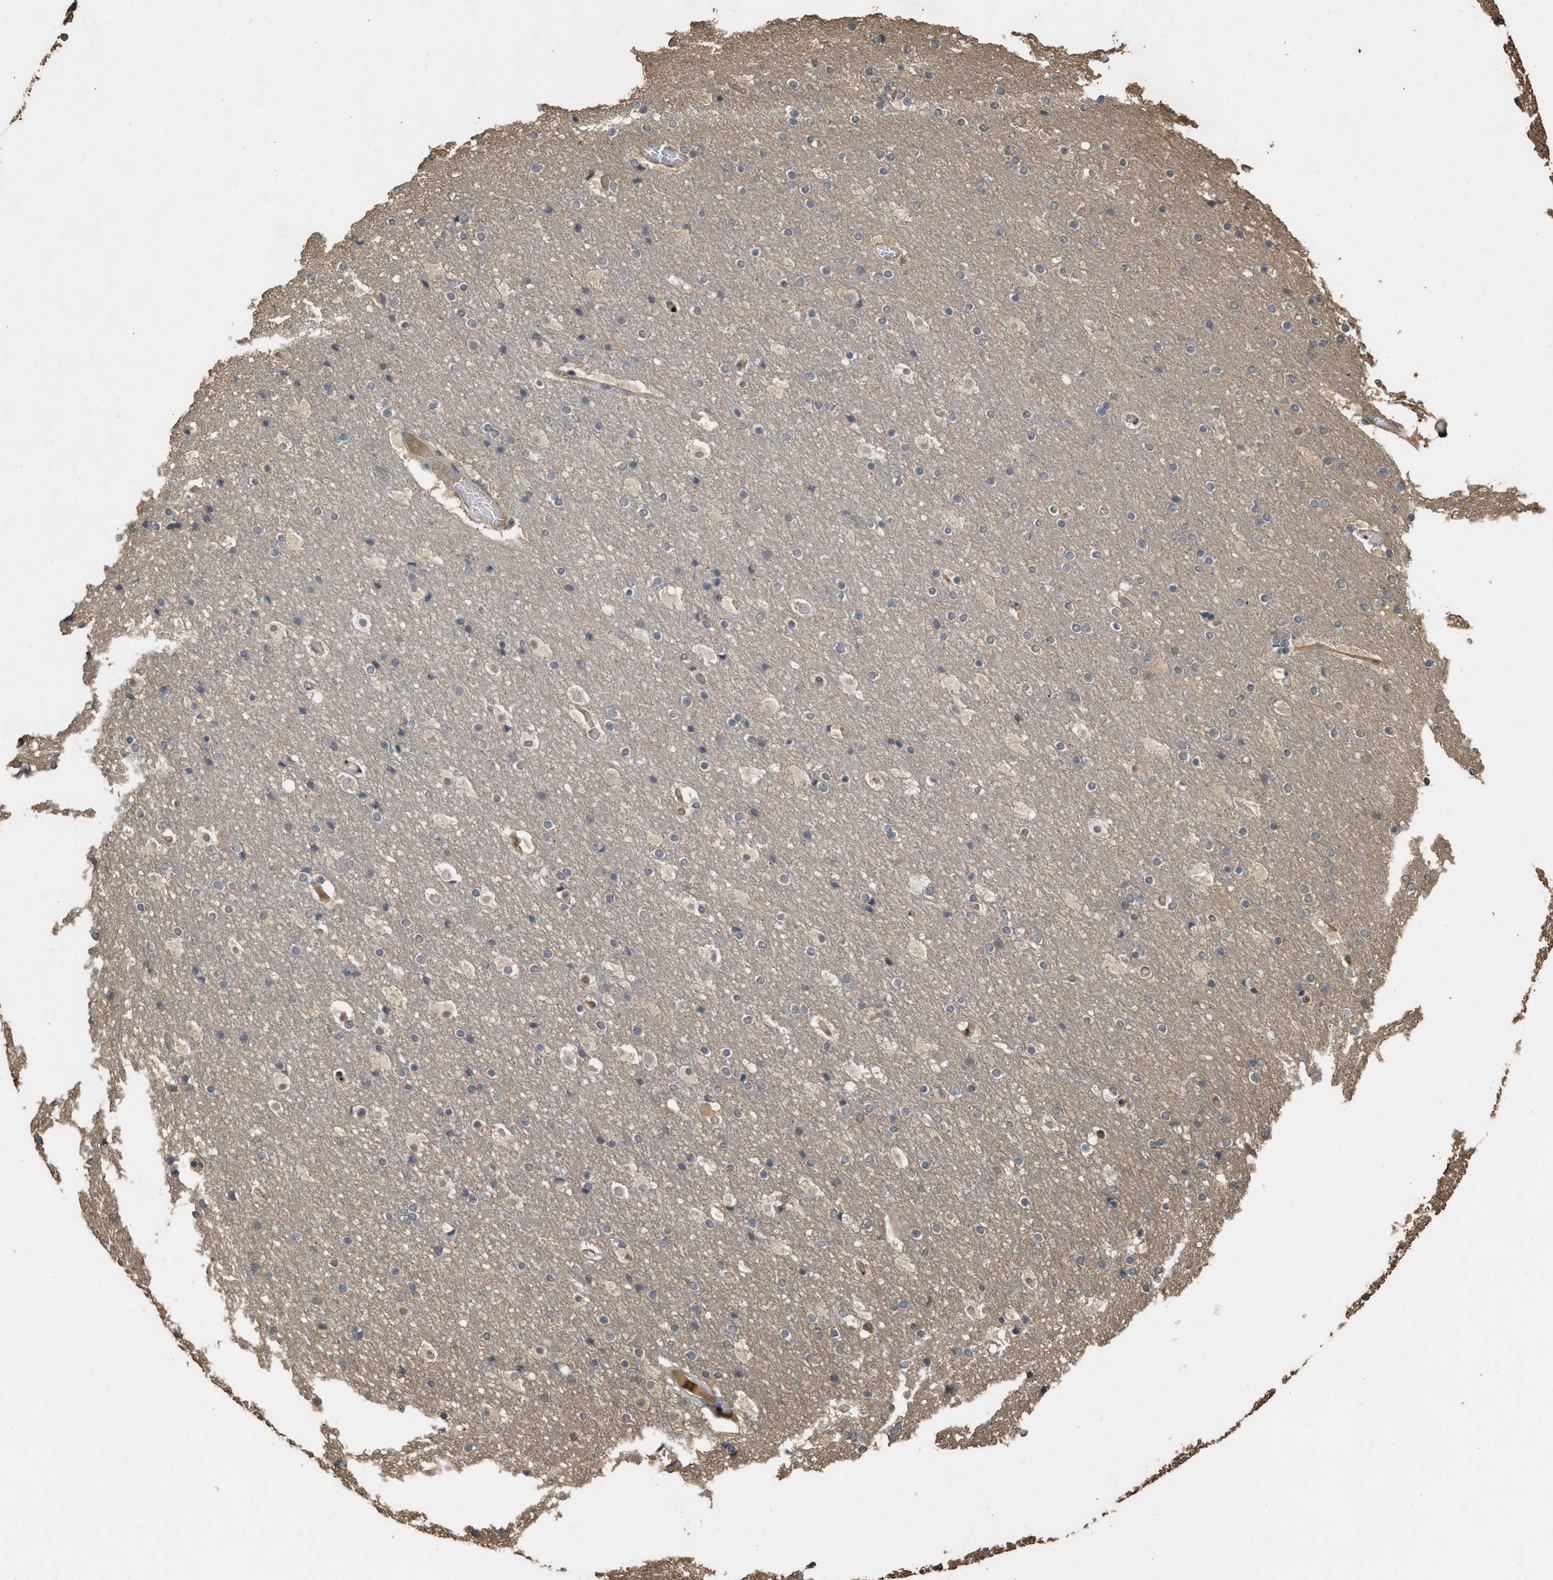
{"staining": {"intensity": "weak", "quantity": "25%-75%", "location": "cytoplasmic/membranous"}, "tissue": "cerebral cortex", "cell_type": "Endothelial cells", "image_type": "normal", "snomed": [{"axis": "morphology", "description": "Normal tissue, NOS"}, {"axis": "topography", "description": "Cerebral cortex"}], "caption": "Immunohistochemistry micrograph of benign cerebral cortex stained for a protein (brown), which reveals low levels of weak cytoplasmic/membranous positivity in approximately 25%-75% of endothelial cells.", "gene": "ARHGDIA", "patient": {"sex": "male", "age": 57}}